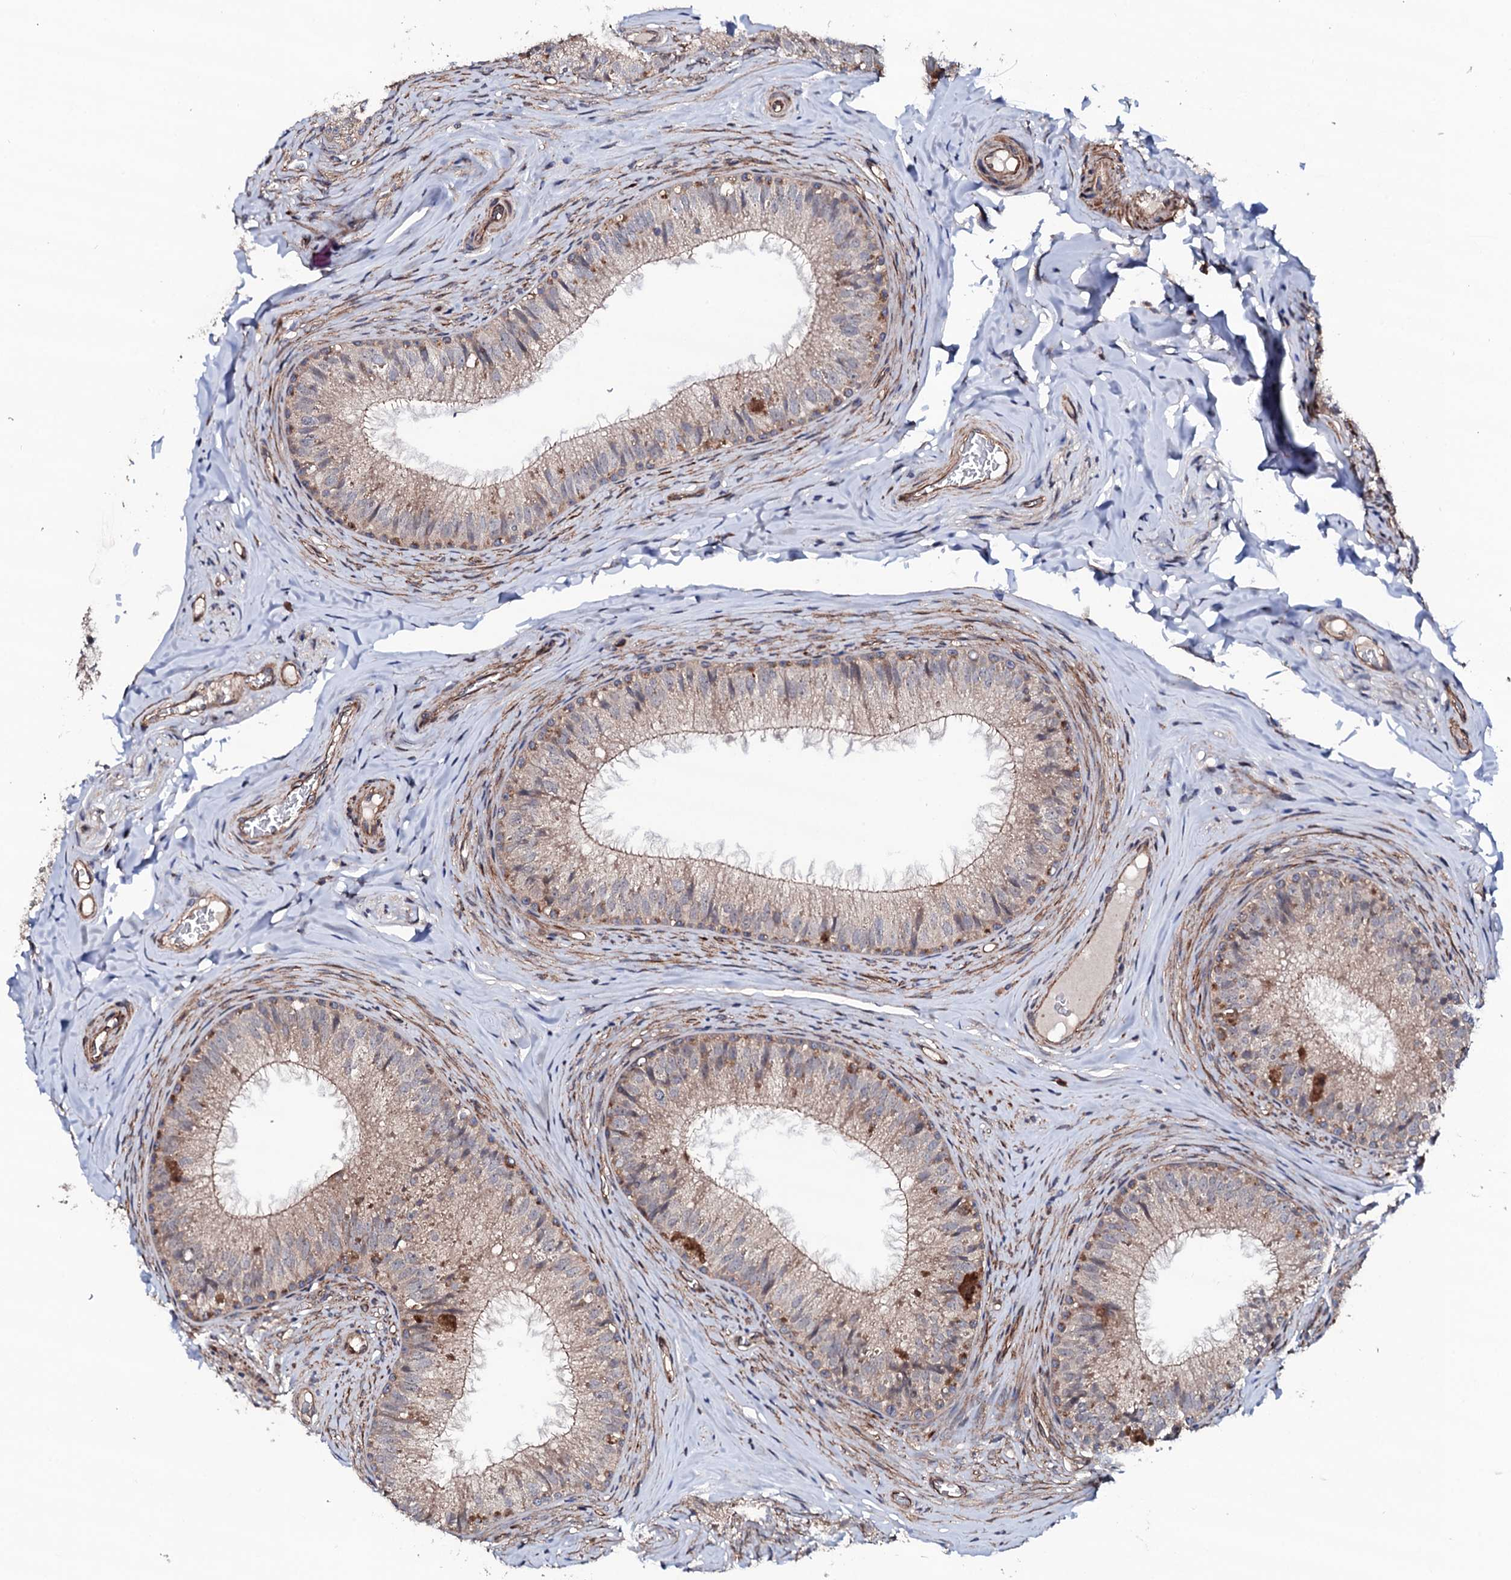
{"staining": {"intensity": "weak", "quantity": "25%-75%", "location": "cytoplasmic/membranous"}, "tissue": "epididymis", "cell_type": "Glandular cells", "image_type": "normal", "snomed": [{"axis": "morphology", "description": "Normal tissue, NOS"}, {"axis": "topography", "description": "Epididymis"}], "caption": "This image reveals immunohistochemistry (IHC) staining of benign epididymis, with low weak cytoplasmic/membranous positivity in about 25%-75% of glandular cells.", "gene": "CIAO2A", "patient": {"sex": "male", "age": 34}}